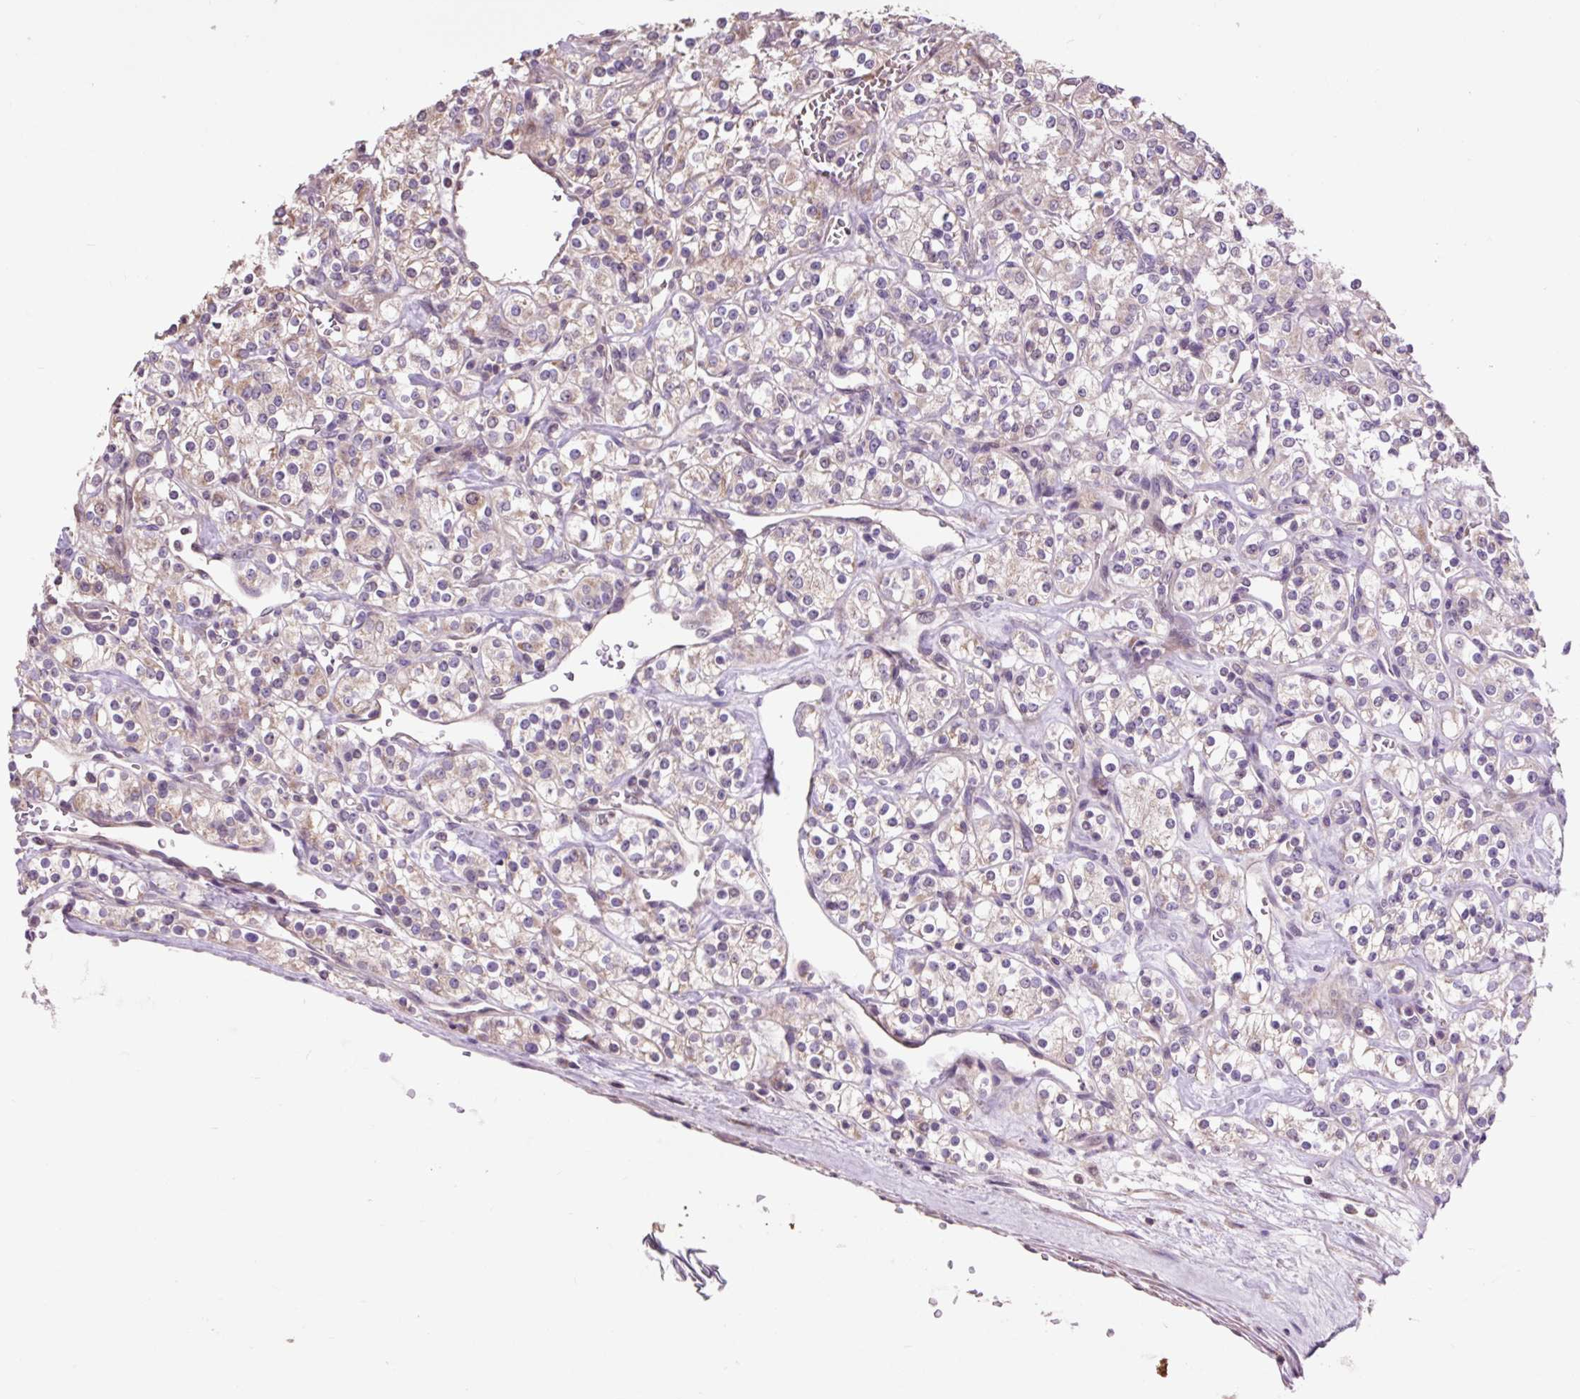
{"staining": {"intensity": "weak", "quantity": "<25%", "location": "cytoplasmic/membranous,nuclear"}, "tissue": "renal cancer", "cell_type": "Tumor cells", "image_type": "cancer", "snomed": [{"axis": "morphology", "description": "Adenocarcinoma, NOS"}, {"axis": "topography", "description": "Kidney"}], "caption": "Tumor cells show no significant protein staining in renal adenocarcinoma. (IHC, brightfield microscopy, high magnification).", "gene": "PRIMPOL", "patient": {"sex": "male", "age": 77}}